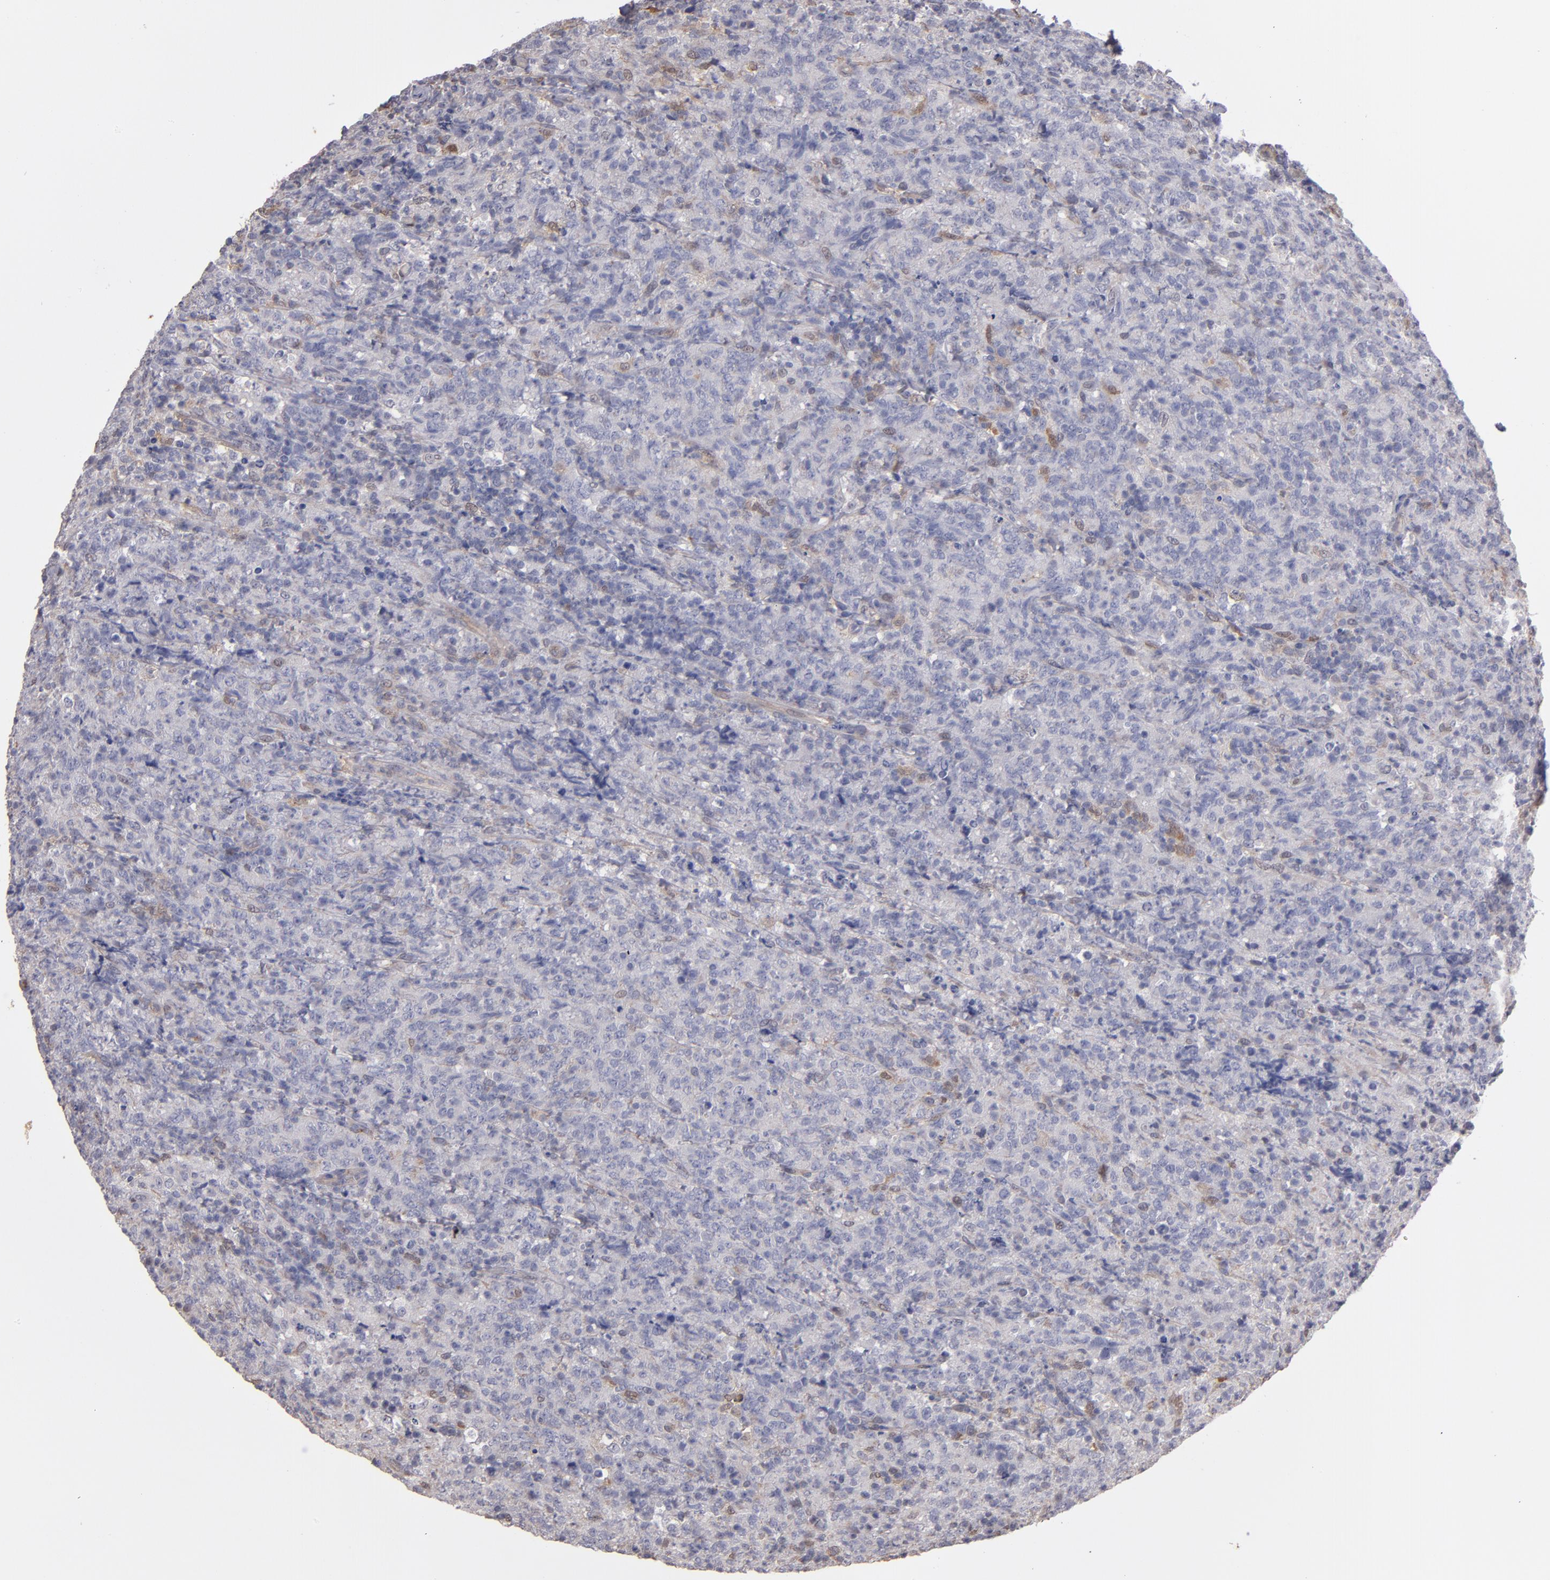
{"staining": {"intensity": "weak", "quantity": "<25%", "location": "nuclear"}, "tissue": "lymphoma", "cell_type": "Tumor cells", "image_type": "cancer", "snomed": [{"axis": "morphology", "description": "Malignant lymphoma, non-Hodgkin's type, High grade"}, {"axis": "topography", "description": "Tonsil"}], "caption": "Immunohistochemistry of human lymphoma shows no expression in tumor cells.", "gene": "NDRG2", "patient": {"sex": "female", "age": 36}}